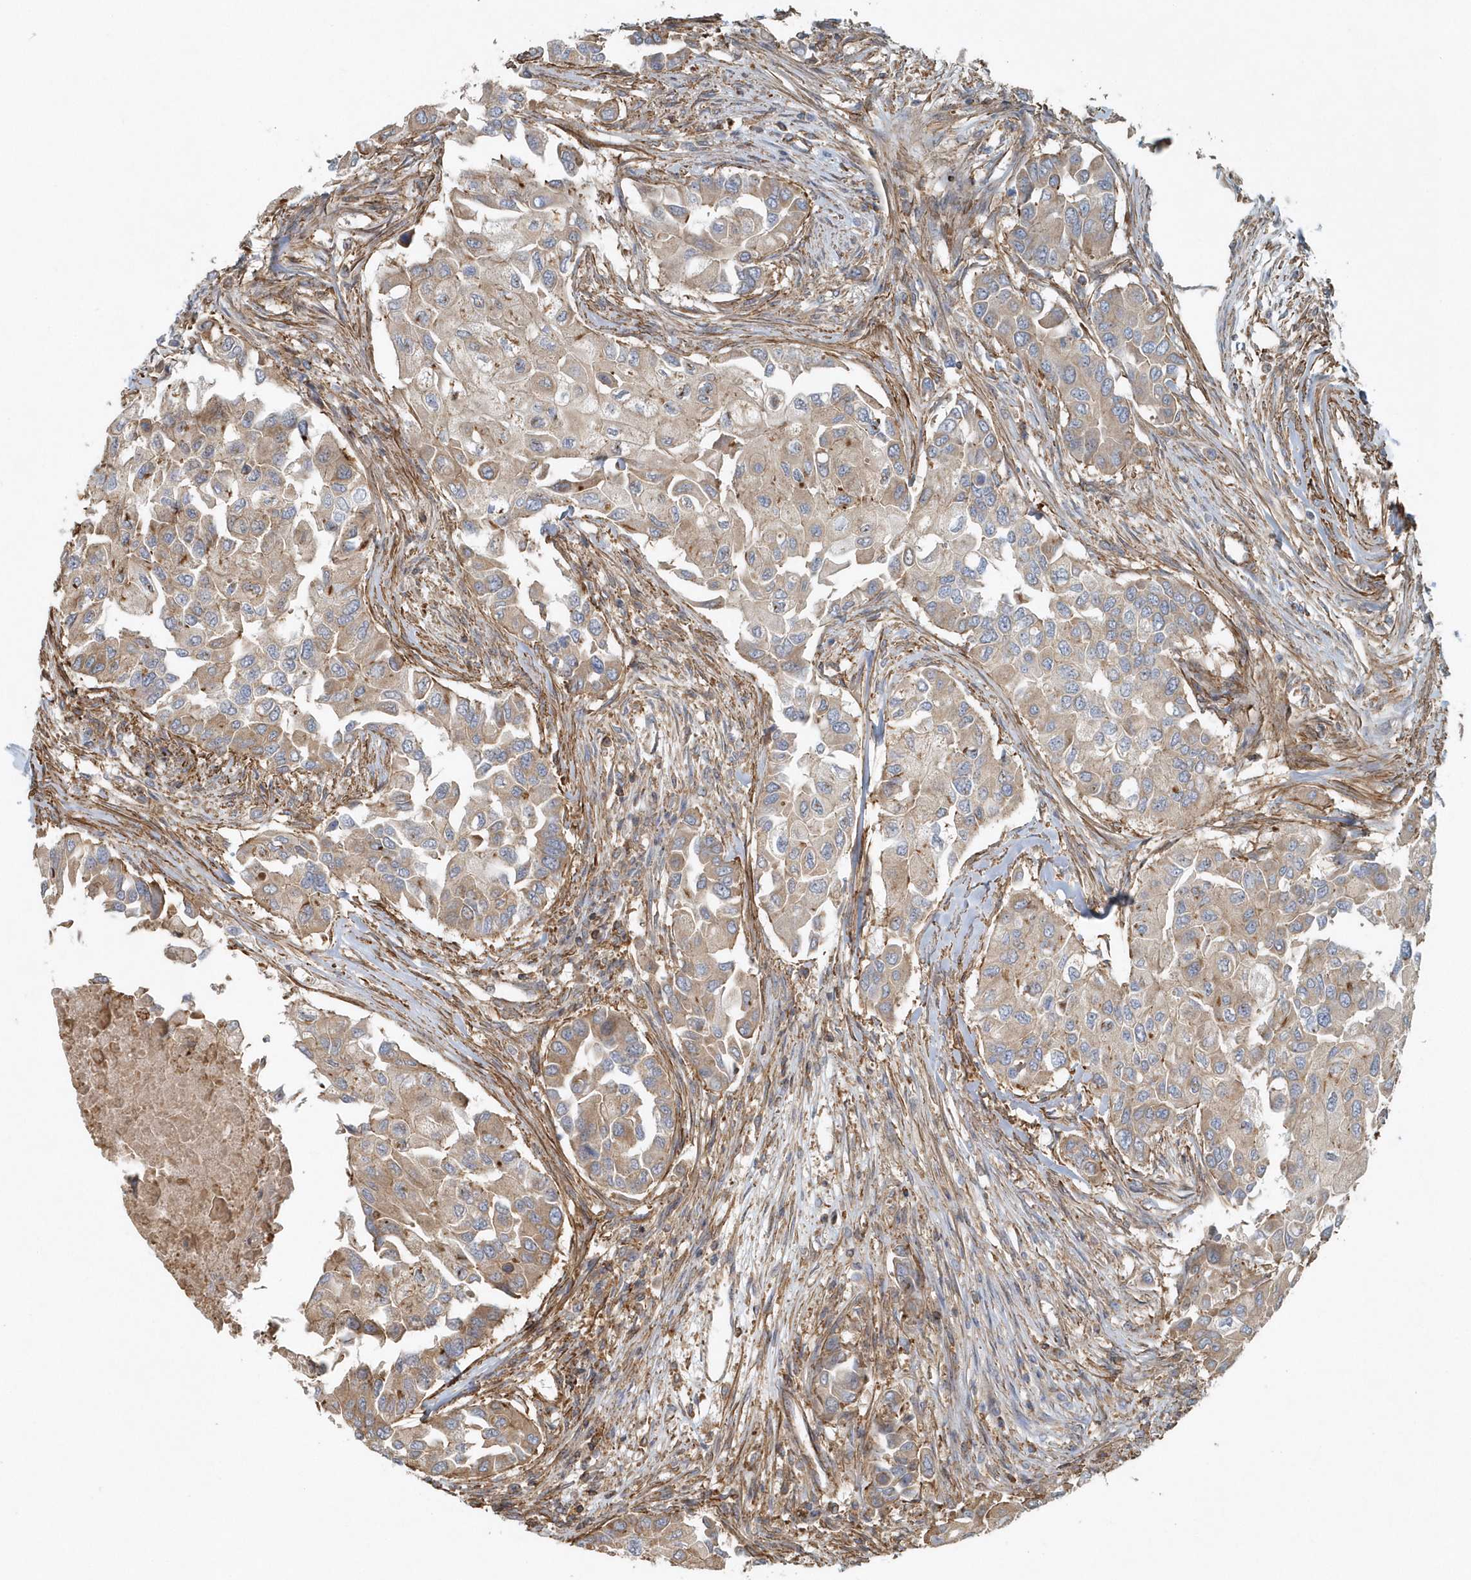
{"staining": {"intensity": "weak", "quantity": "25%-75%", "location": "cytoplasmic/membranous"}, "tissue": "breast cancer", "cell_type": "Tumor cells", "image_type": "cancer", "snomed": [{"axis": "morphology", "description": "Normal tissue, NOS"}, {"axis": "morphology", "description": "Duct carcinoma"}, {"axis": "topography", "description": "Breast"}], "caption": "Human breast invasive ductal carcinoma stained with a brown dye exhibits weak cytoplasmic/membranous positive staining in approximately 25%-75% of tumor cells.", "gene": "MMUT", "patient": {"sex": "female", "age": 49}}